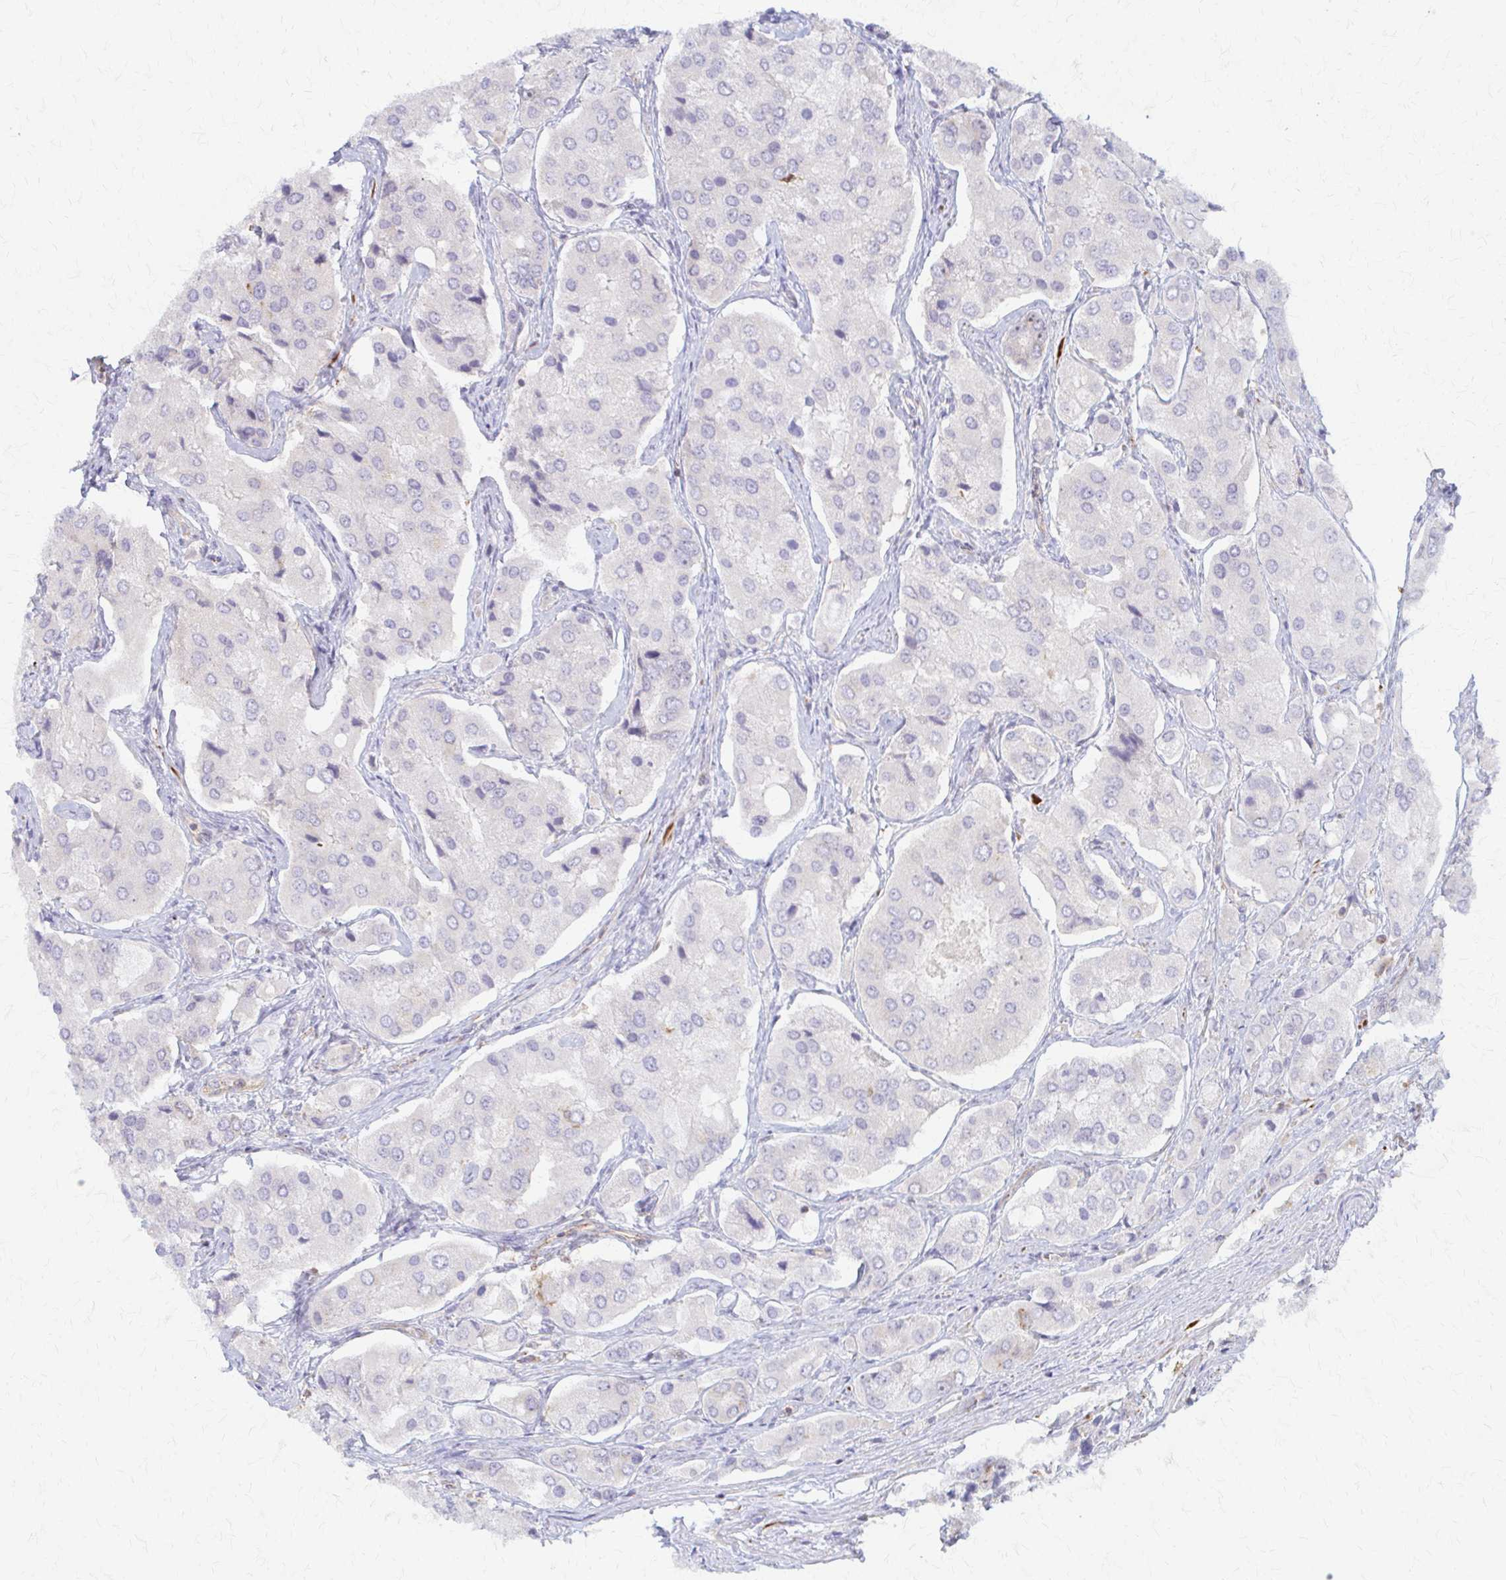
{"staining": {"intensity": "weak", "quantity": "<25%", "location": "cytoplasmic/membranous"}, "tissue": "prostate cancer", "cell_type": "Tumor cells", "image_type": "cancer", "snomed": [{"axis": "morphology", "description": "Adenocarcinoma, Low grade"}, {"axis": "topography", "description": "Prostate"}], "caption": "A photomicrograph of human prostate adenocarcinoma (low-grade) is negative for staining in tumor cells.", "gene": "ARHGAP35", "patient": {"sex": "male", "age": 69}}